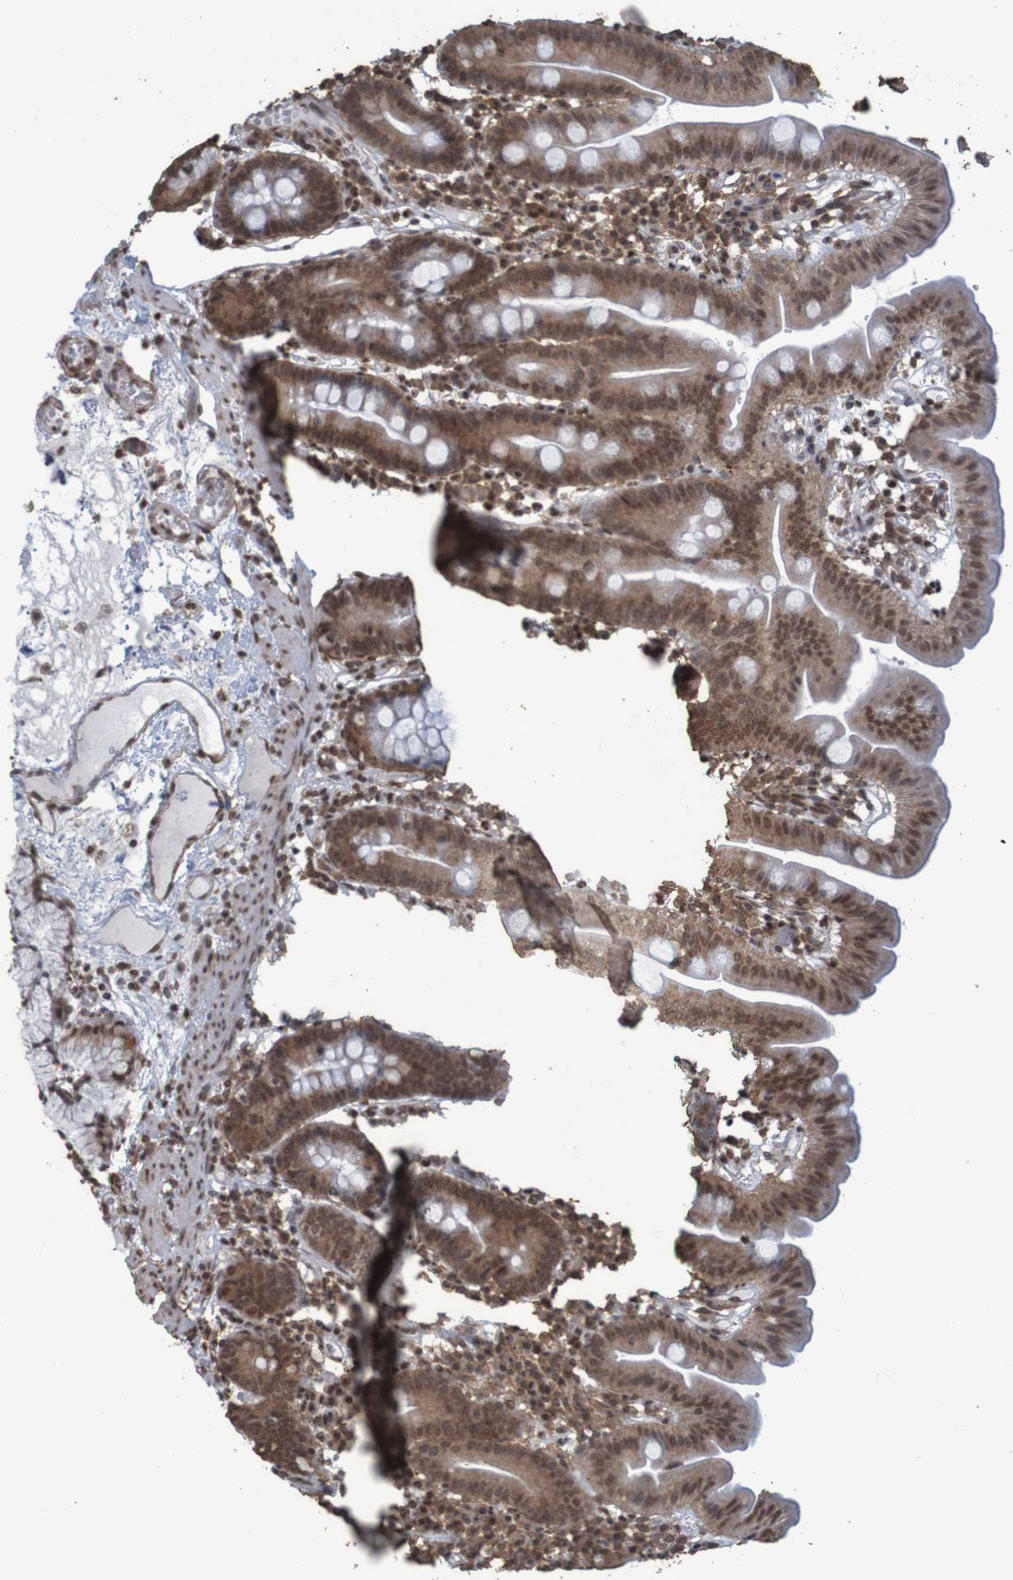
{"staining": {"intensity": "strong", "quantity": ">75%", "location": "cytoplasmic/membranous,nuclear"}, "tissue": "duodenum", "cell_type": "Glandular cells", "image_type": "normal", "snomed": [{"axis": "morphology", "description": "Normal tissue, NOS"}, {"axis": "topography", "description": "Duodenum"}], "caption": "Brown immunohistochemical staining in normal human duodenum demonstrates strong cytoplasmic/membranous,nuclear expression in about >75% of glandular cells. The staining was performed using DAB to visualize the protein expression in brown, while the nuclei were stained in blue with hematoxylin (Magnification: 20x).", "gene": "GFI1", "patient": {"sex": "male", "age": 50}}